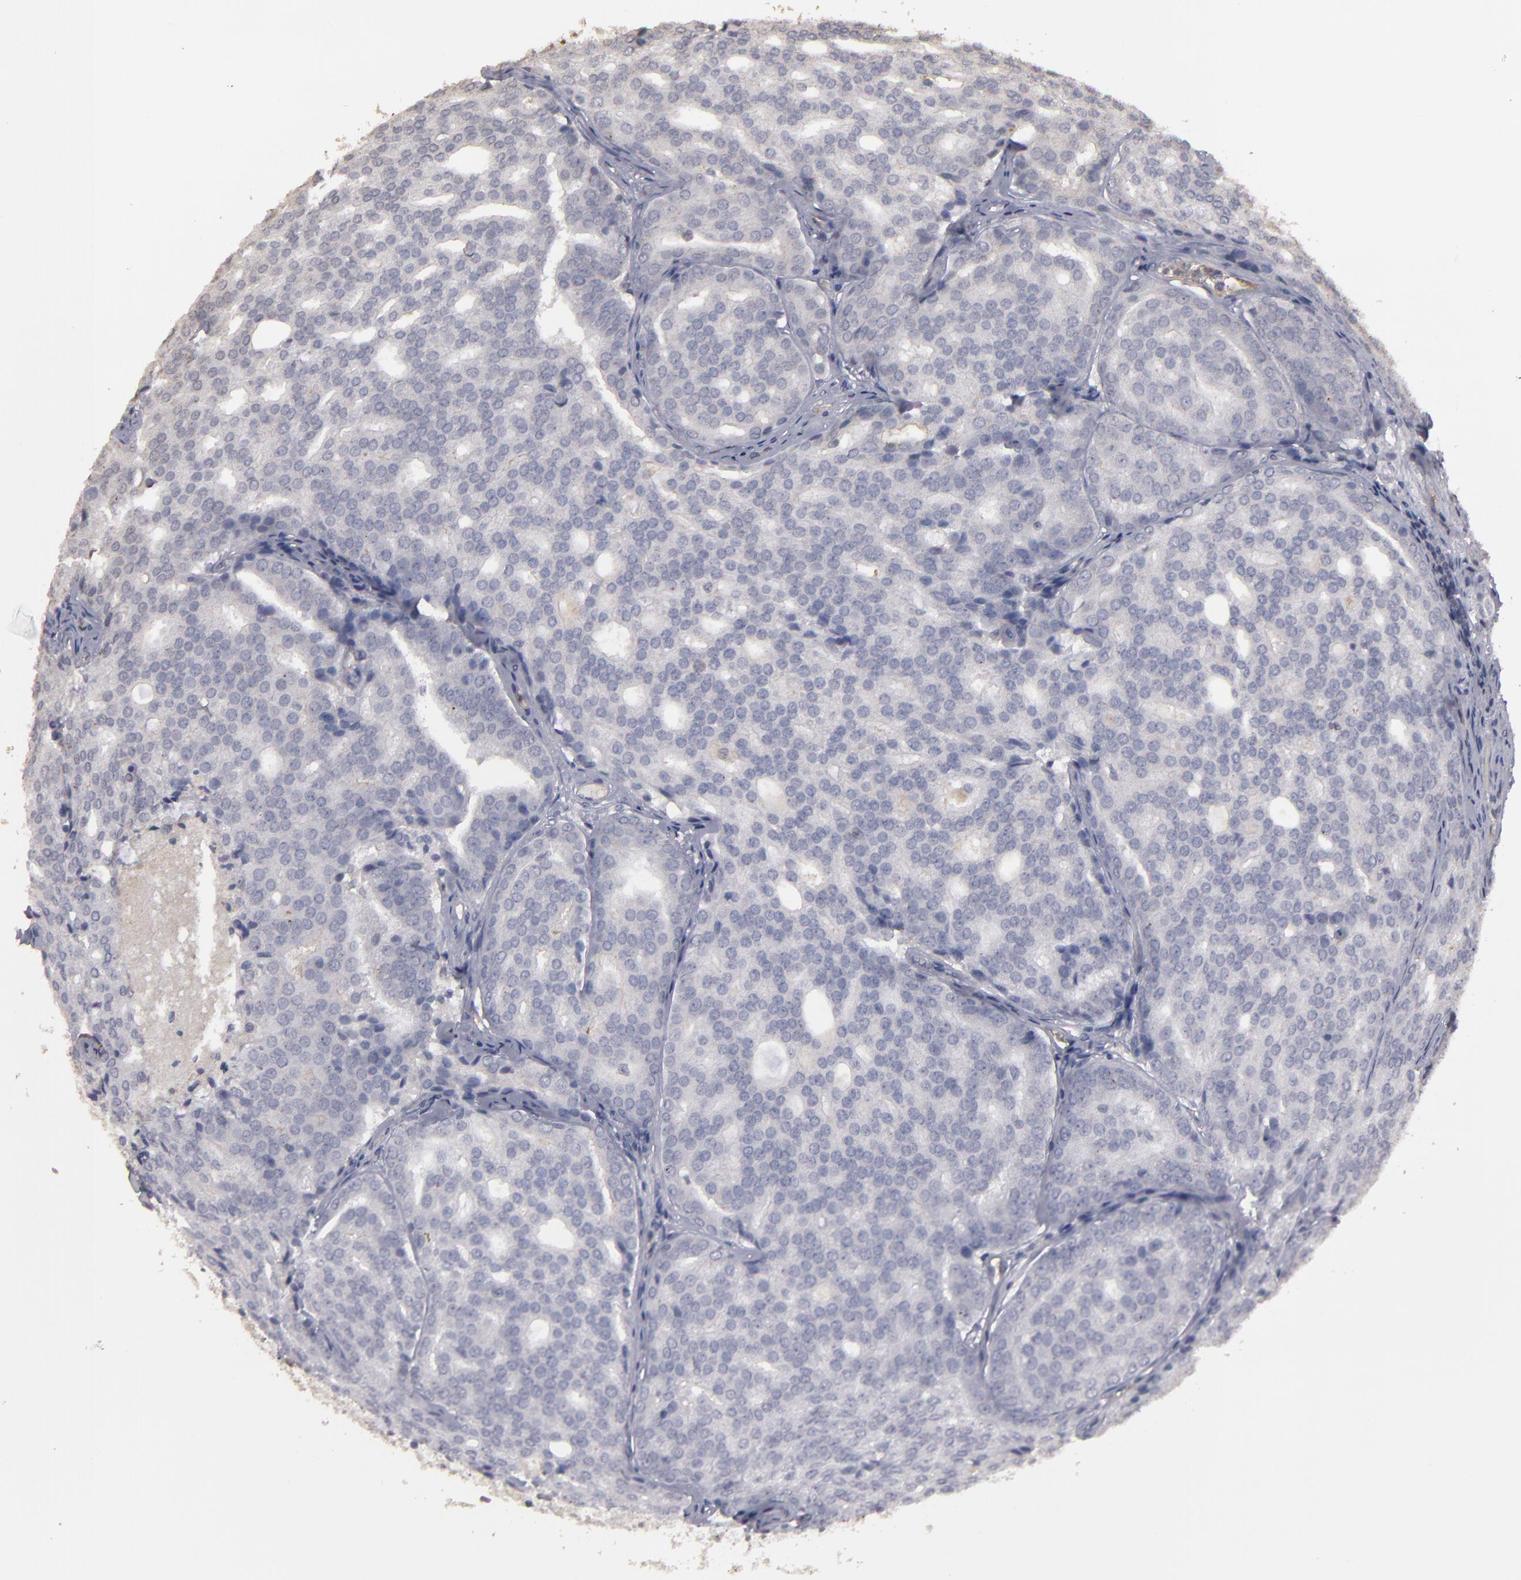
{"staining": {"intensity": "weak", "quantity": "<25%", "location": "cytoplasmic/membranous"}, "tissue": "prostate cancer", "cell_type": "Tumor cells", "image_type": "cancer", "snomed": [{"axis": "morphology", "description": "Adenocarcinoma, High grade"}, {"axis": "topography", "description": "Prostate"}], "caption": "This photomicrograph is of adenocarcinoma (high-grade) (prostate) stained with immunohistochemistry (IHC) to label a protein in brown with the nuclei are counter-stained blue. There is no expression in tumor cells.", "gene": "CD55", "patient": {"sex": "male", "age": 64}}